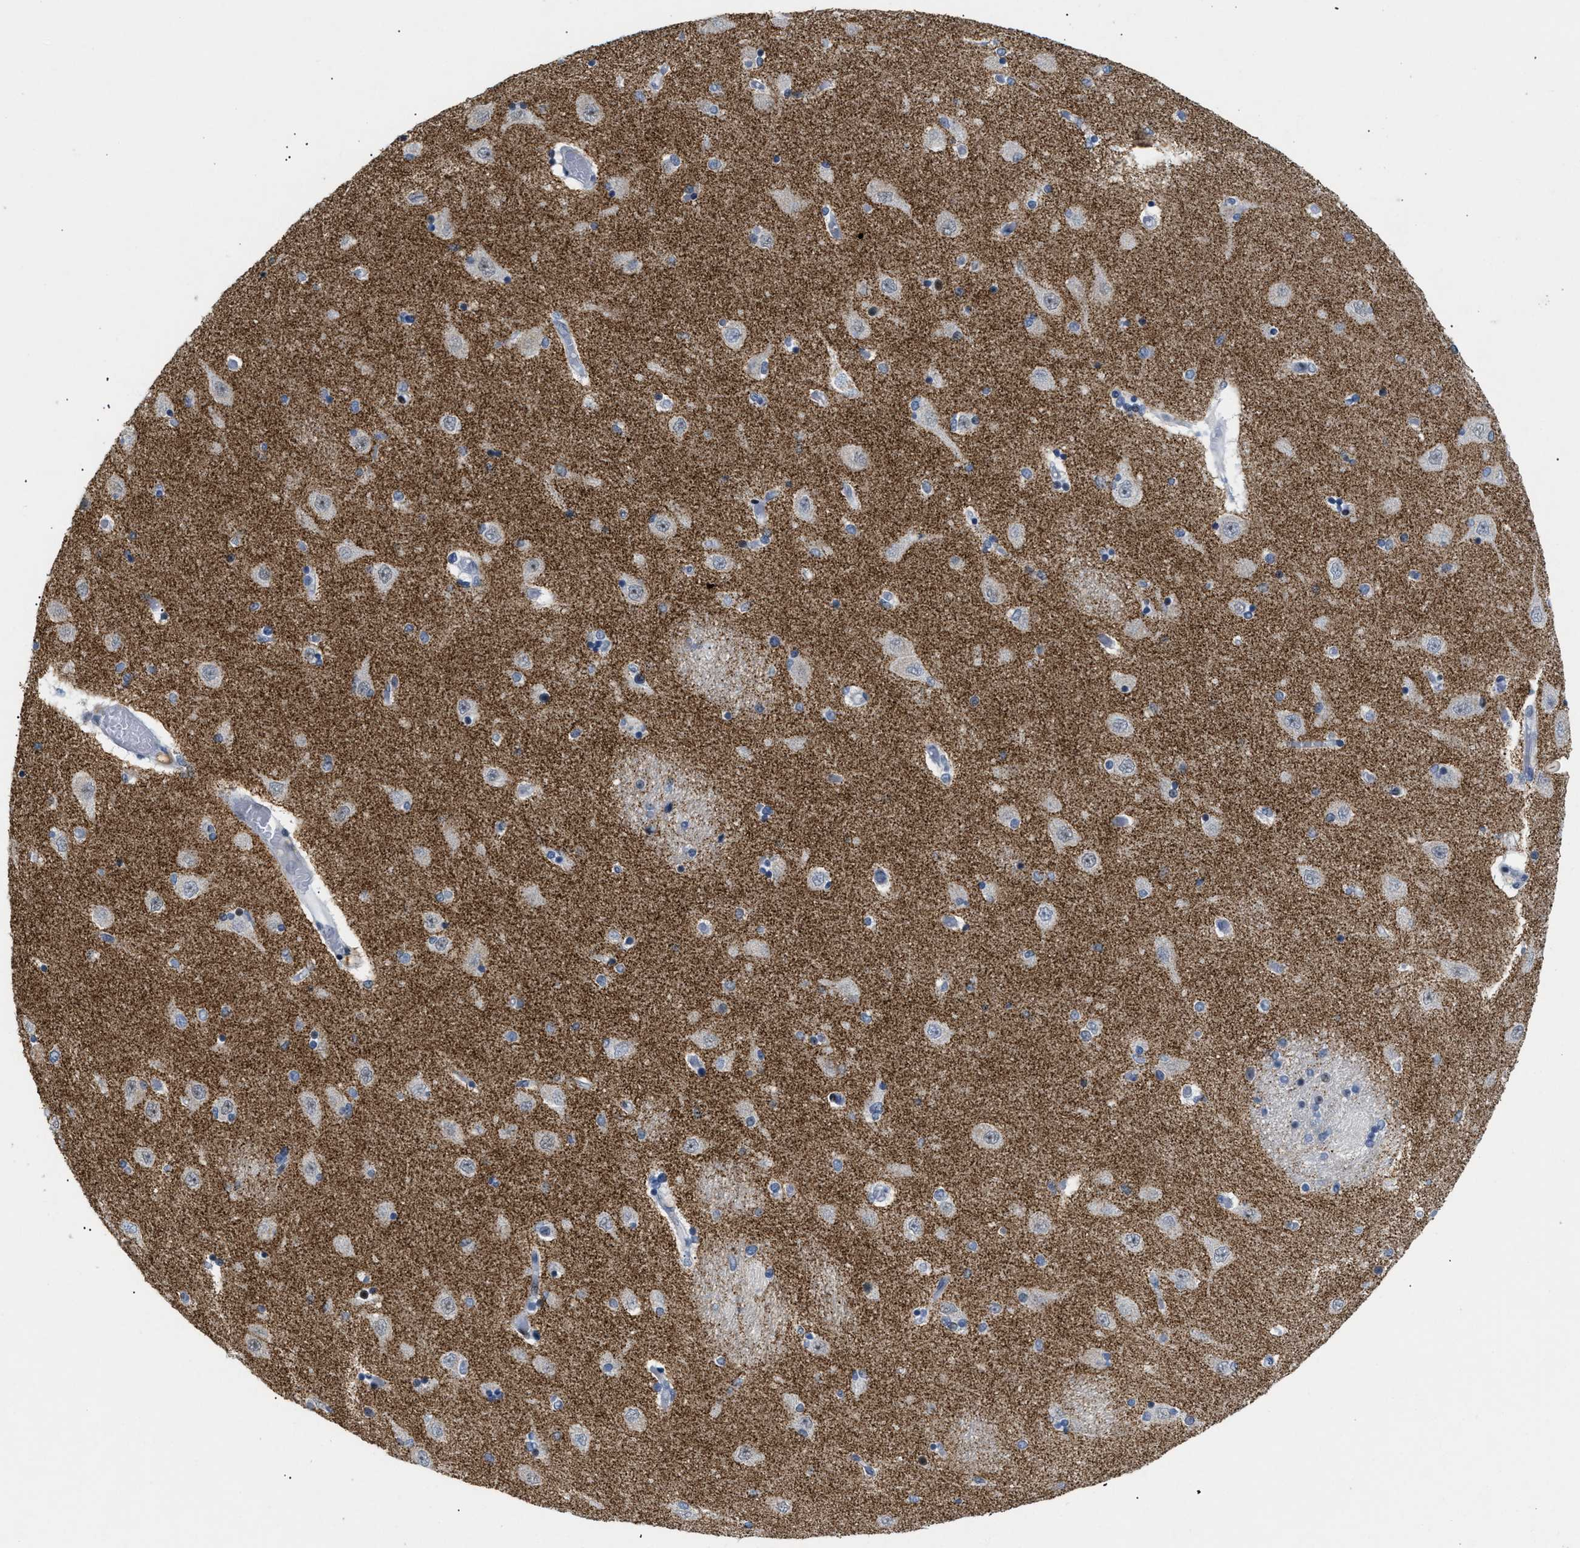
{"staining": {"intensity": "negative", "quantity": "none", "location": "none"}, "tissue": "hippocampus", "cell_type": "Glial cells", "image_type": "normal", "snomed": [{"axis": "morphology", "description": "Normal tissue, NOS"}, {"axis": "topography", "description": "Hippocampus"}], "caption": "IHC photomicrograph of unremarkable human hippocampus stained for a protein (brown), which shows no expression in glial cells. (DAB immunohistochemistry, high magnification).", "gene": "MED1", "patient": {"sex": "female", "age": 54}}